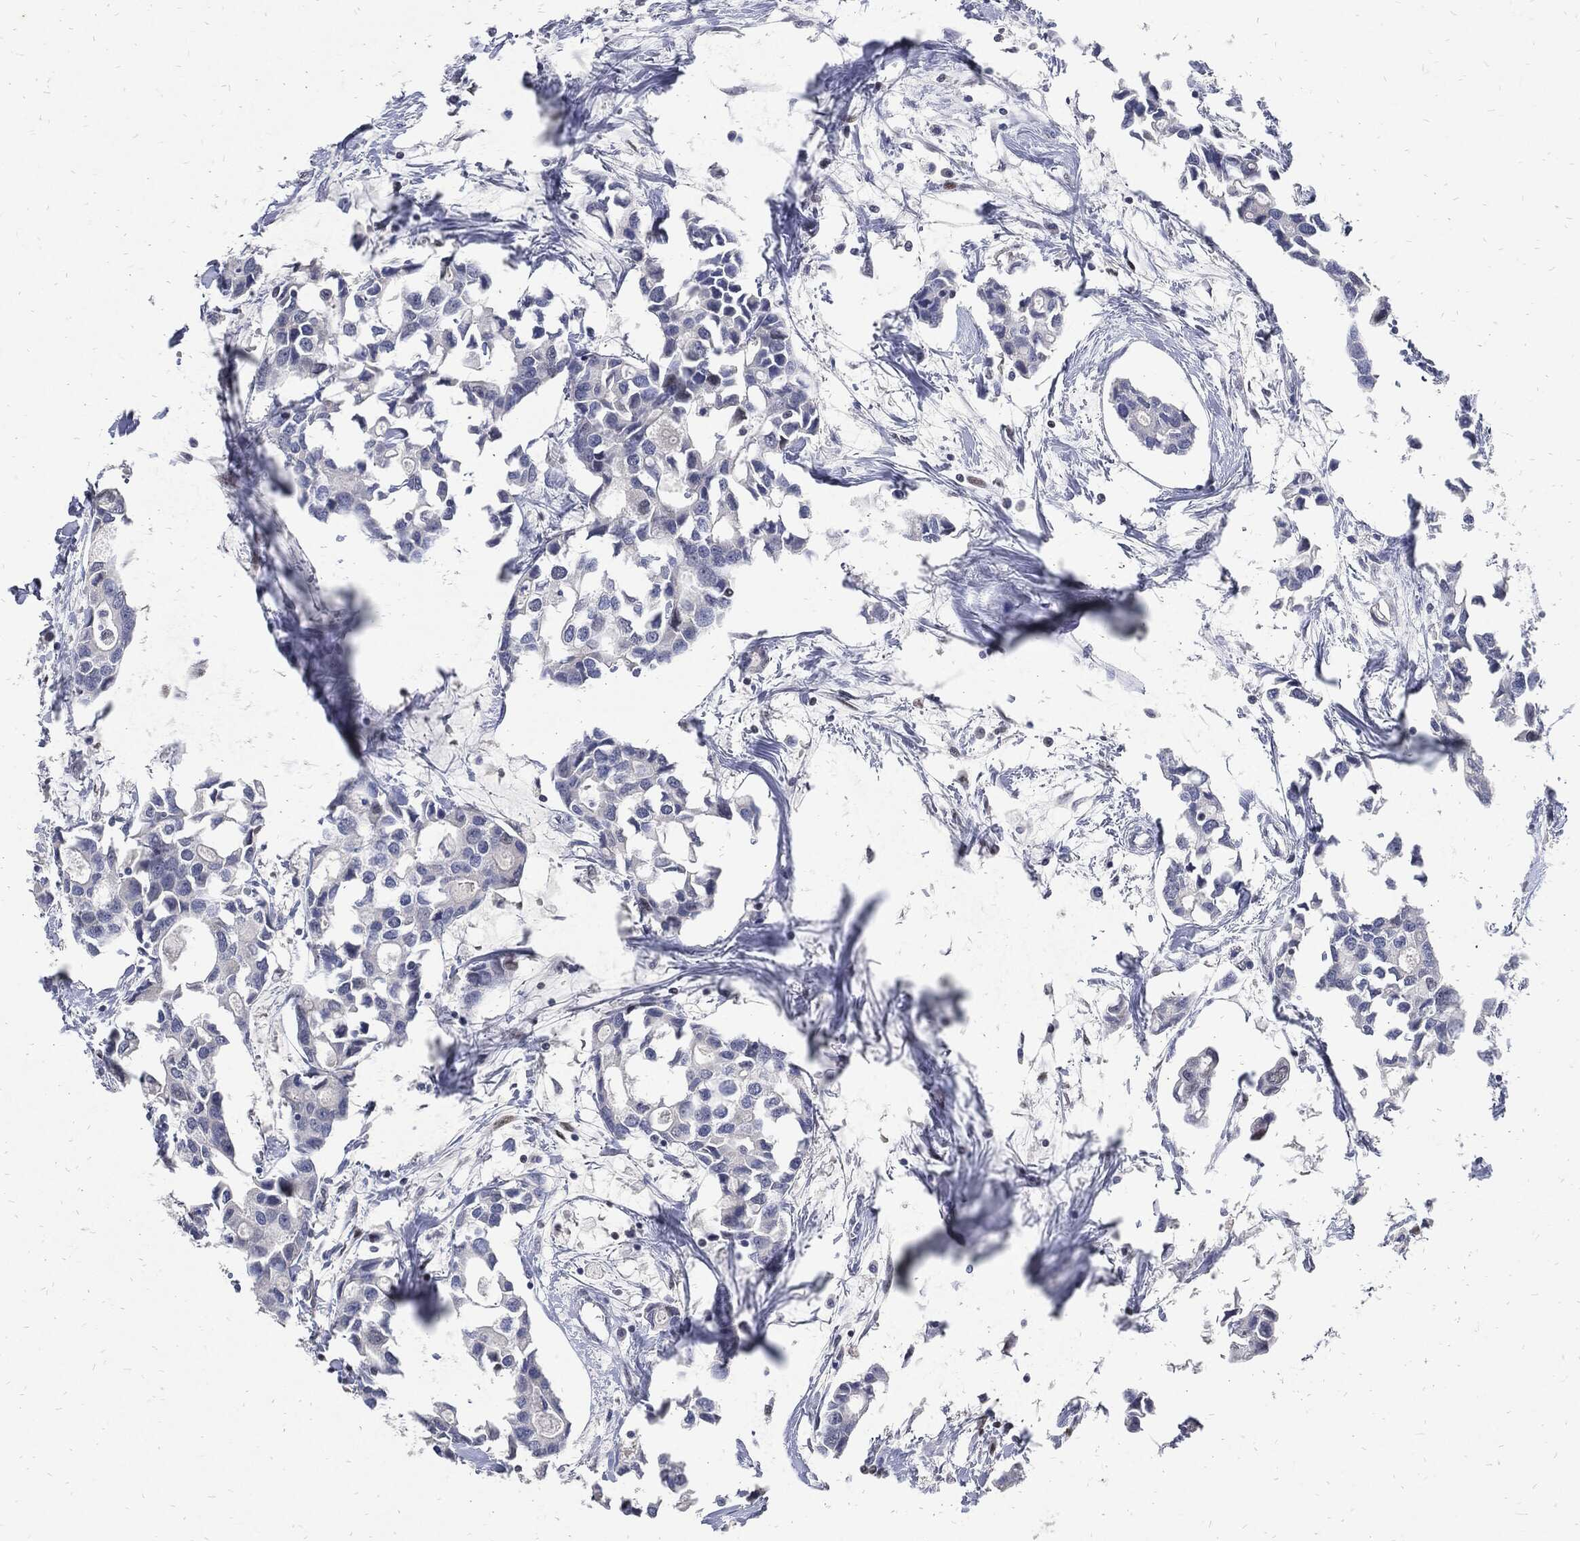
{"staining": {"intensity": "negative", "quantity": "none", "location": "none"}, "tissue": "breast cancer", "cell_type": "Tumor cells", "image_type": "cancer", "snomed": [{"axis": "morphology", "description": "Duct carcinoma"}, {"axis": "topography", "description": "Breast"}], "caption": "This is an IHC image of breast cancer (infiltrating ductal carcinoma). There is no staining in tumor cells.", "gene": "JUN", "patient": {"sex": "female", "age": 83}}